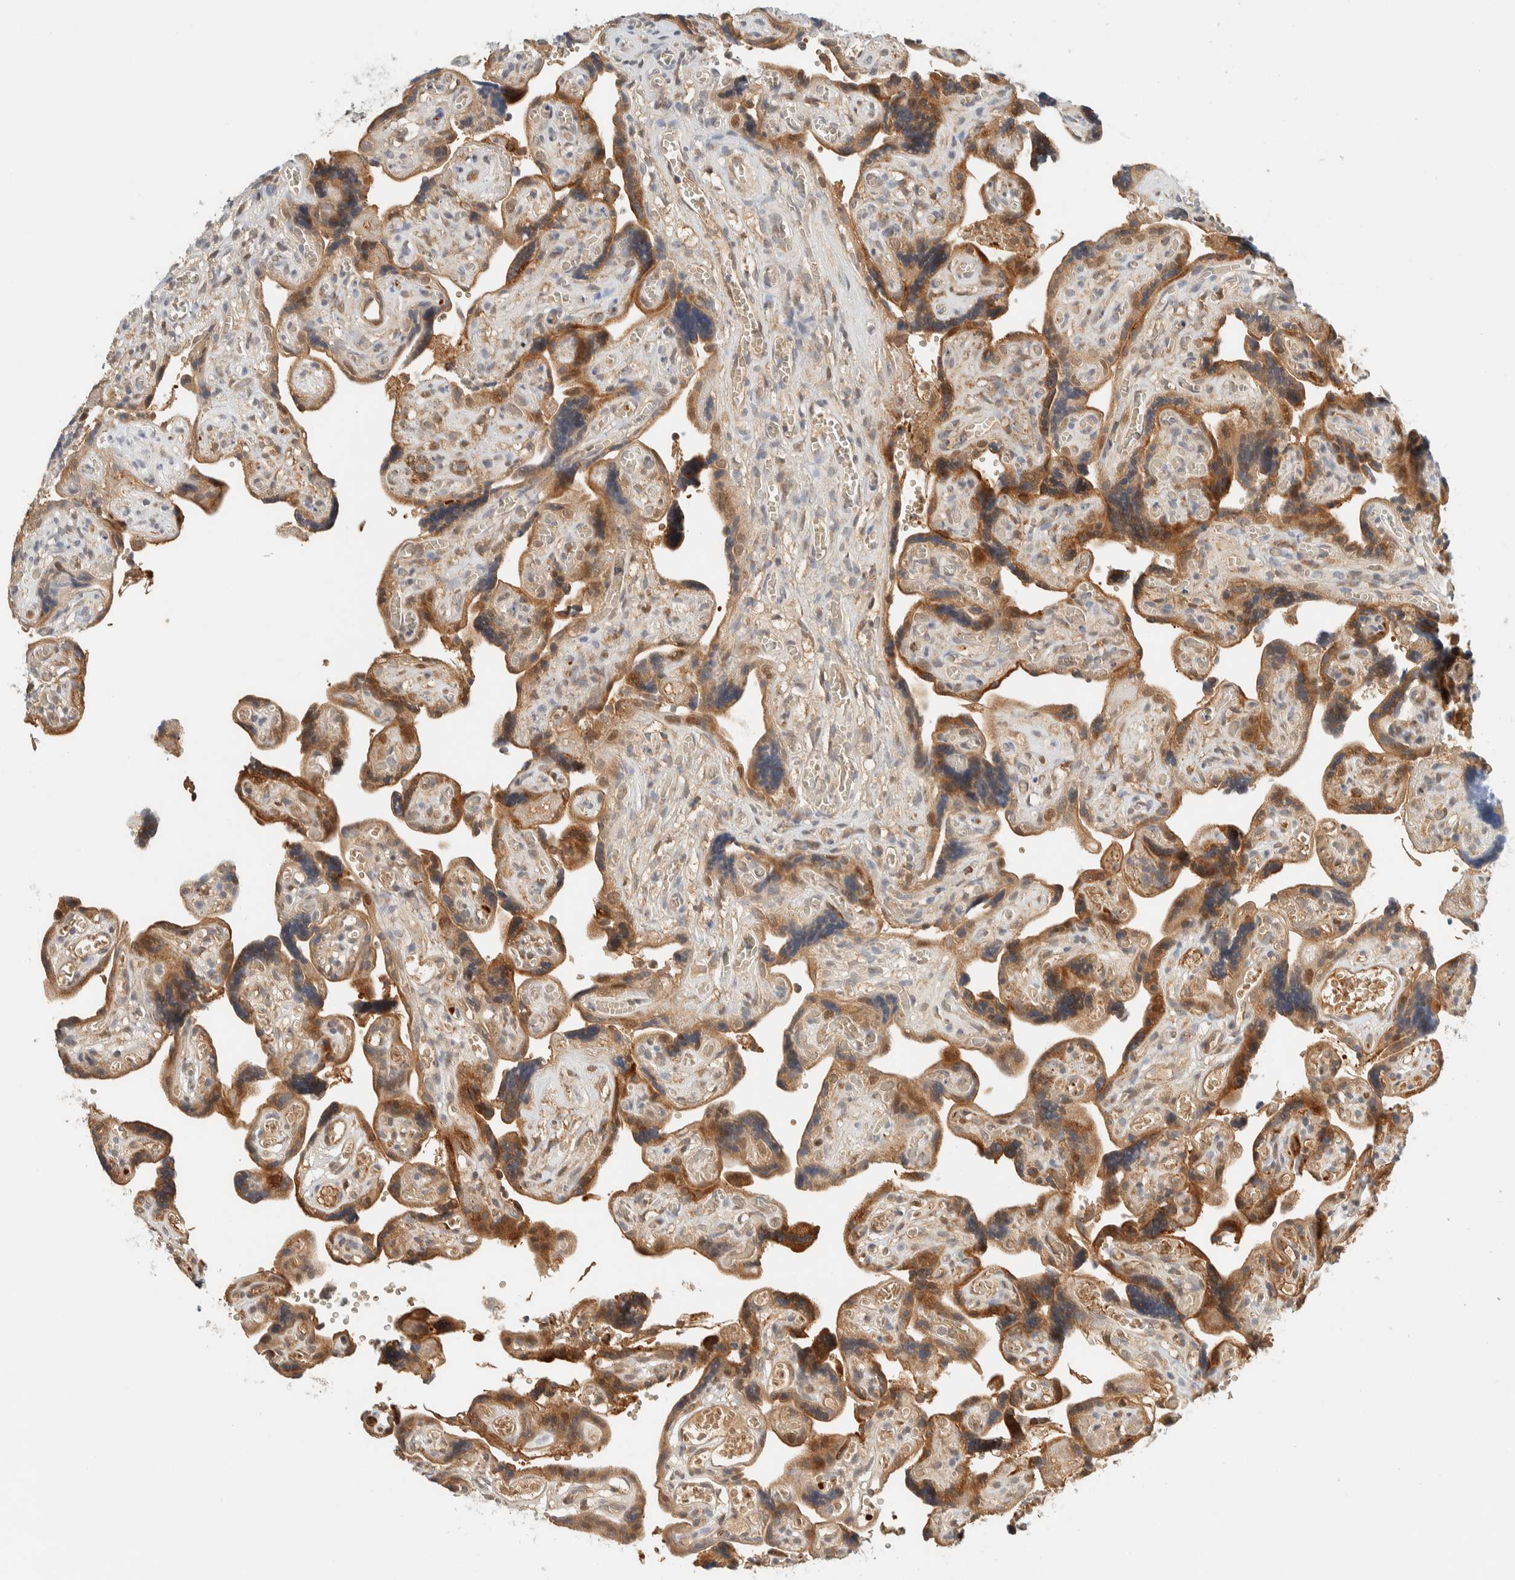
{"staining": {"intensity": "moderate", "quantity": ">75%", "location": "cytoplasmic/membranous,nuclear"}, "tissue": "placenta", "cell_type": "Trophoblastic cells", "image_type": "normal", "snomed": [{"axis": "morphology", "description": "Normal tissue, NOS"}, {"axis": "topography", "description": "Placenta"}], "caption": "An IHC image of unremarkable tissue is shown. Protein staining in brown shows moderate cytoplasmic/membranous,nuclear positivity in placenta within trophoblastic cells. (Brightfield microscopy of DAB IHC at high magnification).", "gene": "TSTD2", "patient": {"sex": "female", "age": 30}}